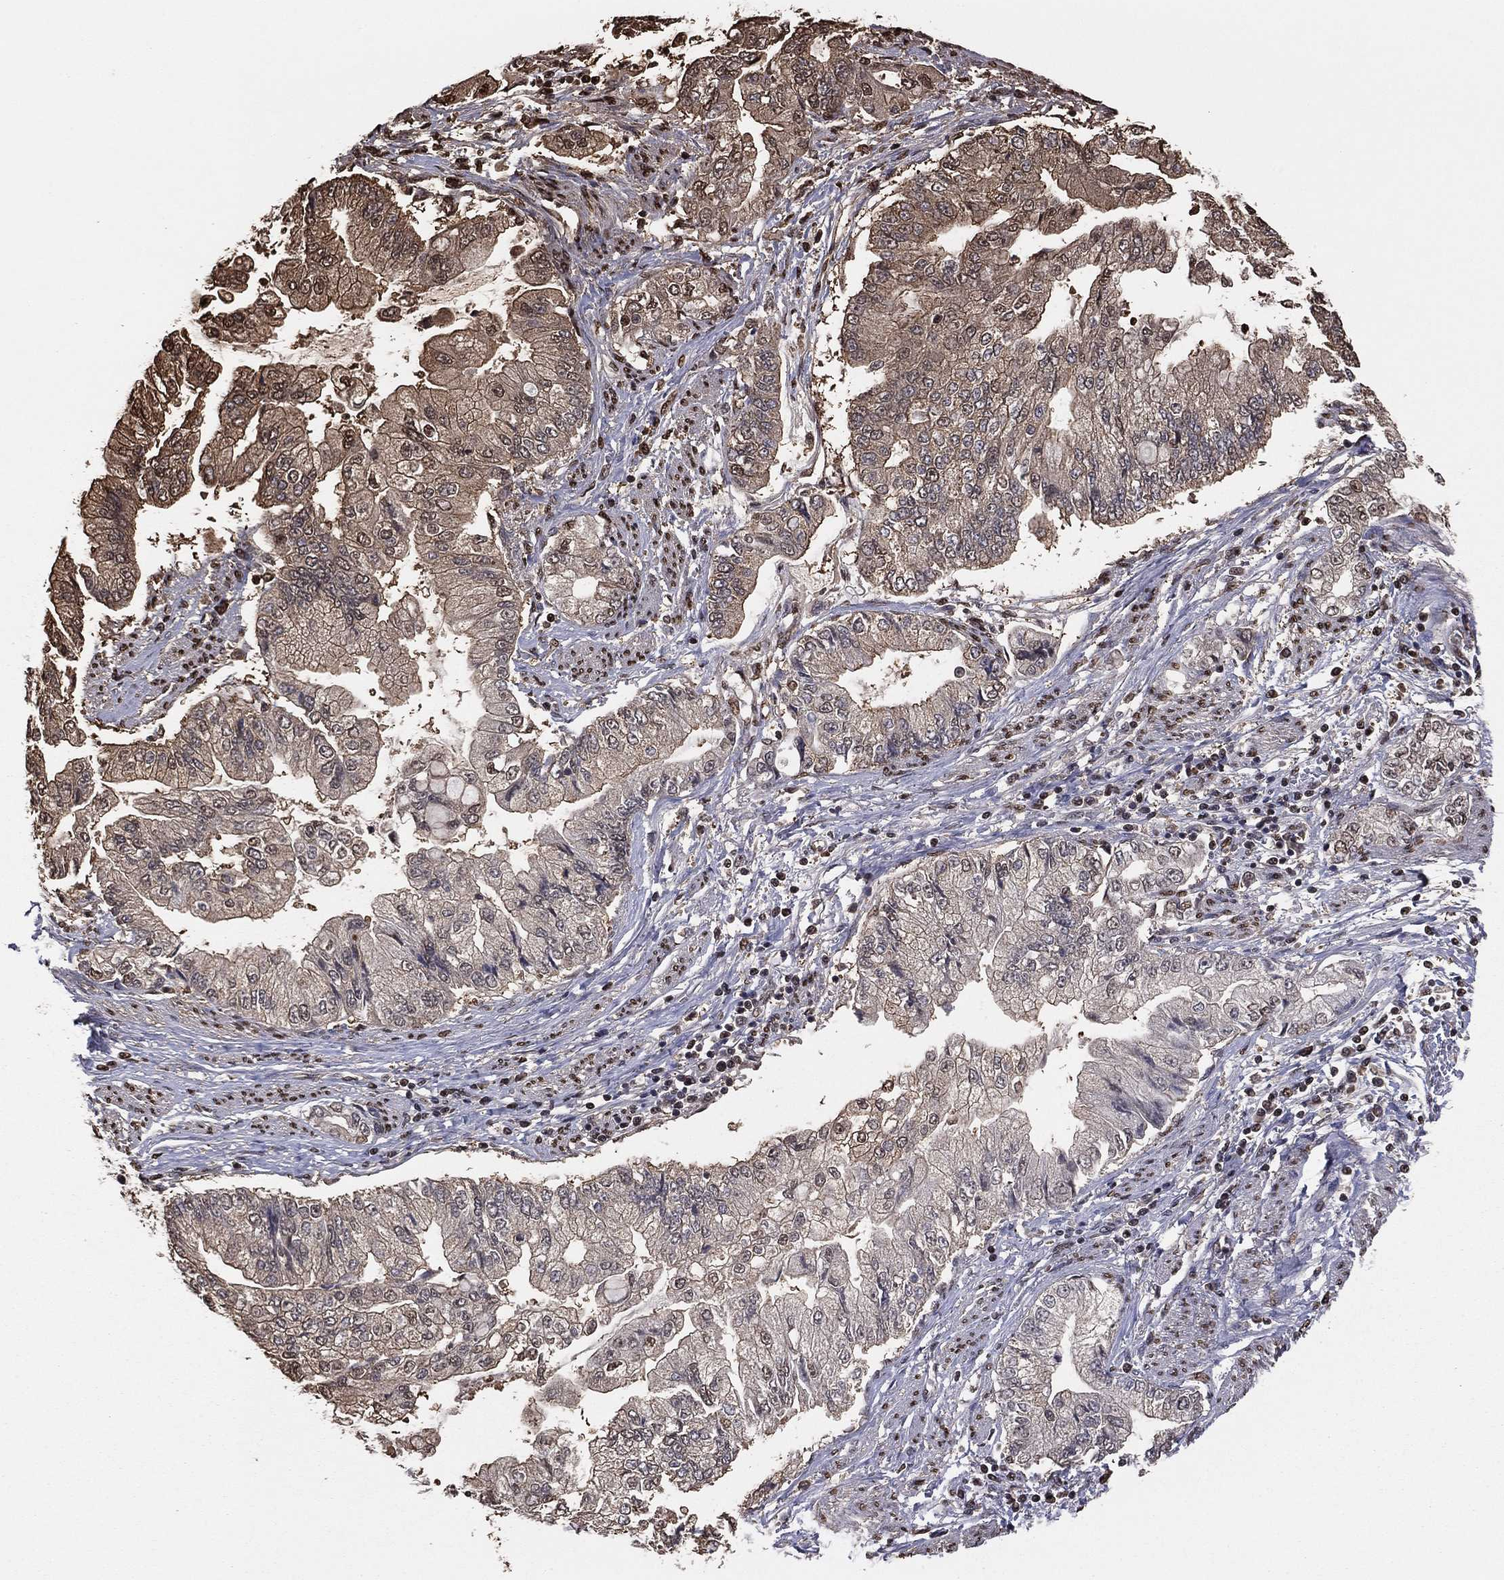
{"staining": {"intensity": "weak", "quantity": "25%-75%", "location": "cytoplasmic/membranous,nuclear"}, "tissue": "stomach cancer", "cell_type": "Tumor cells", "image_type": "cancer", "snomed": [{"axis": "morphology", "description": "Adenocarcinoma, NOS"}, {"axis": "topography", "description": "Stomach, upper"}], "caption": "Immunohistochemistry (IHC) (DAB) staining of stomach cancer (adenocarcinoma) shows weak cytoplasmic/membranous and nuclear protein expression in about 25%-75% of tumor cells.", "gene": "GAPDH", "patient": {"sex": "female", "age": 74}}